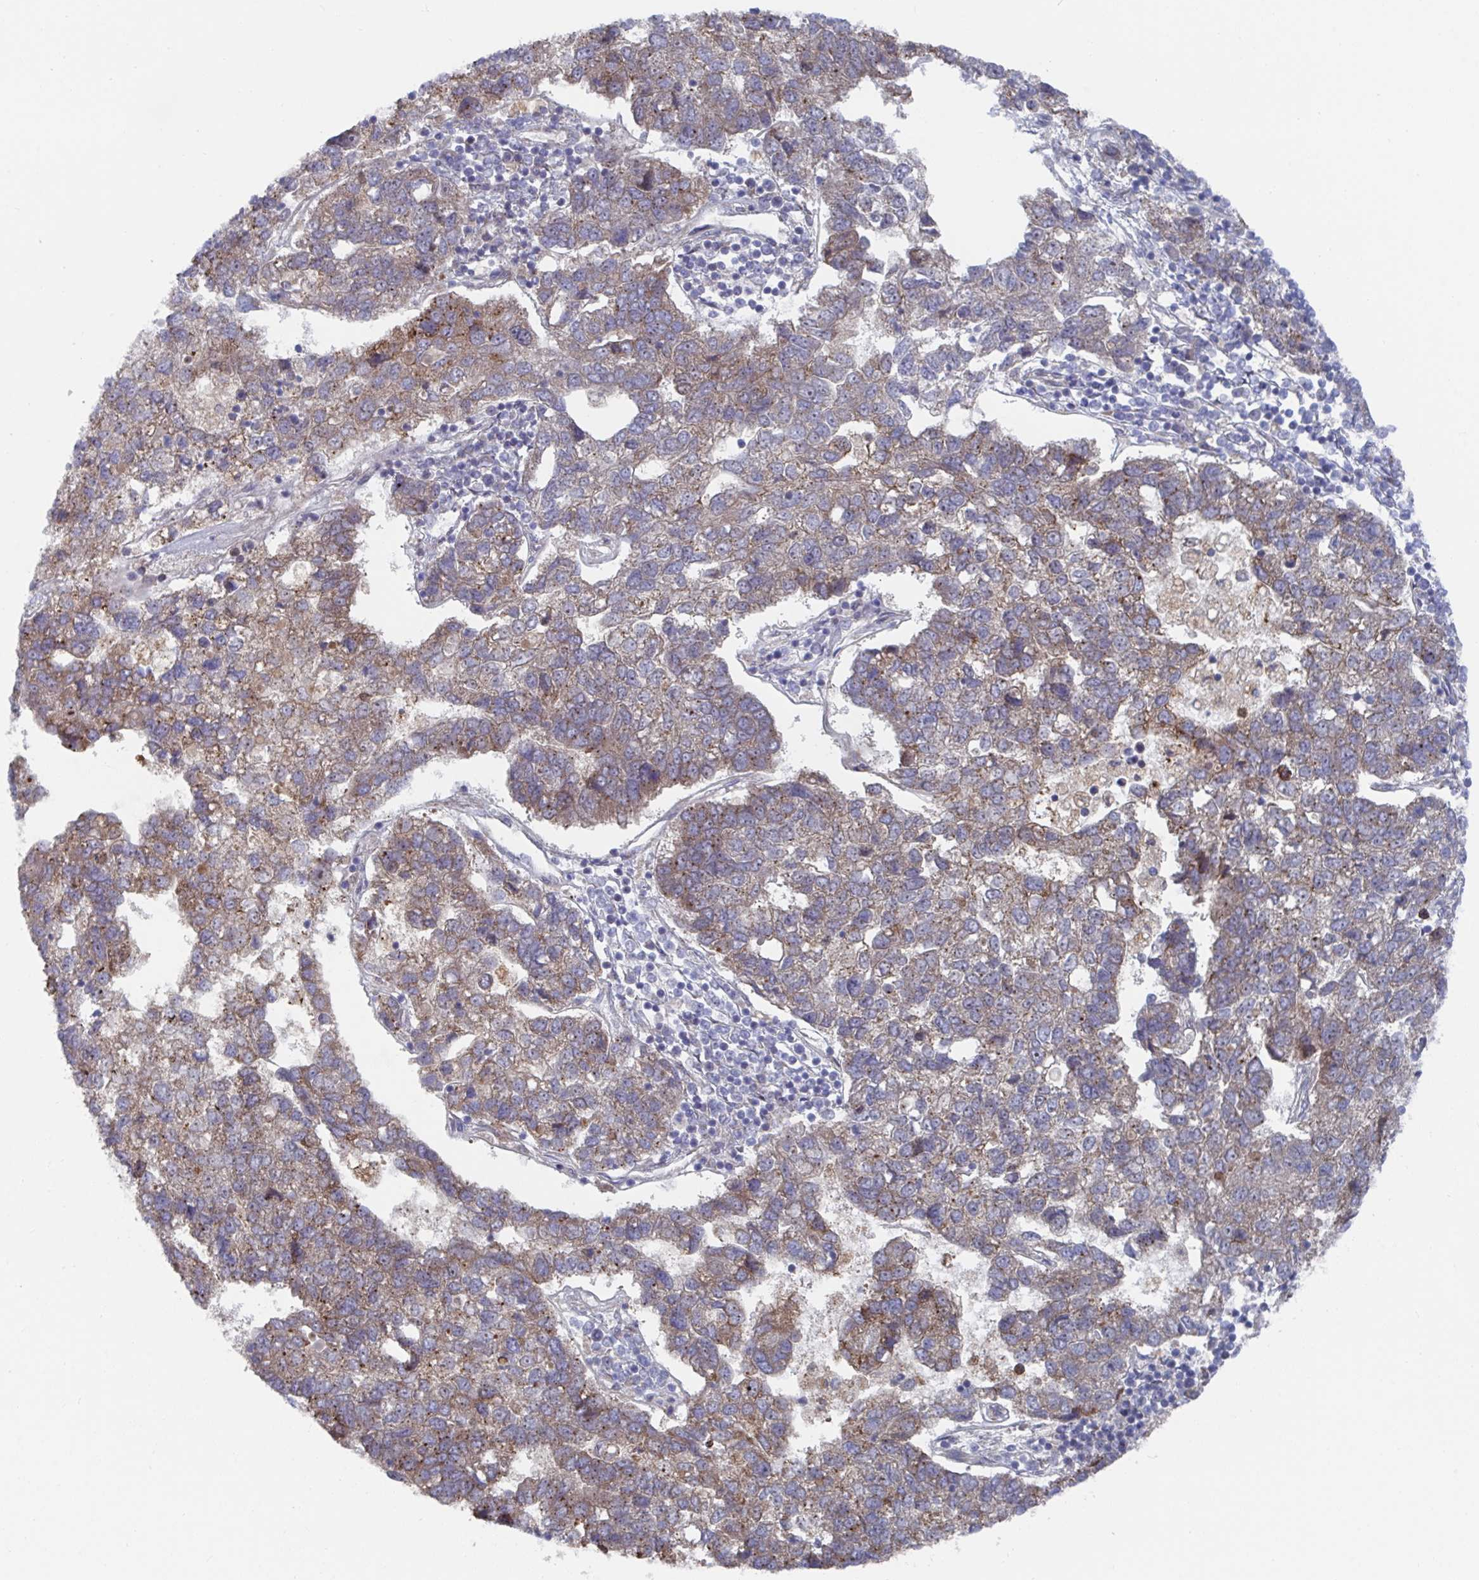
{"staining": {"intensity": "moderate", "quantity": ">75%", "location": "cytoplasmic/membranous"}, "tissue": "pancreatic cancer", "cell_type": "Tumor cells", "image_type": "cancer", "snomed": [{"axis": "morphology", "description": "Adenocarcinoma, NOS"}, {"axis": "topography", "description": "Pancreas"}], "caption": "A photomicrograph of pancreatic adenocarcinoma stained for a protein demonstrates moderate cytoplasmic/membranous brown staining in tumor cells.", "gene": "FJX1", "patient": {"sex": "female", "age": 61}}